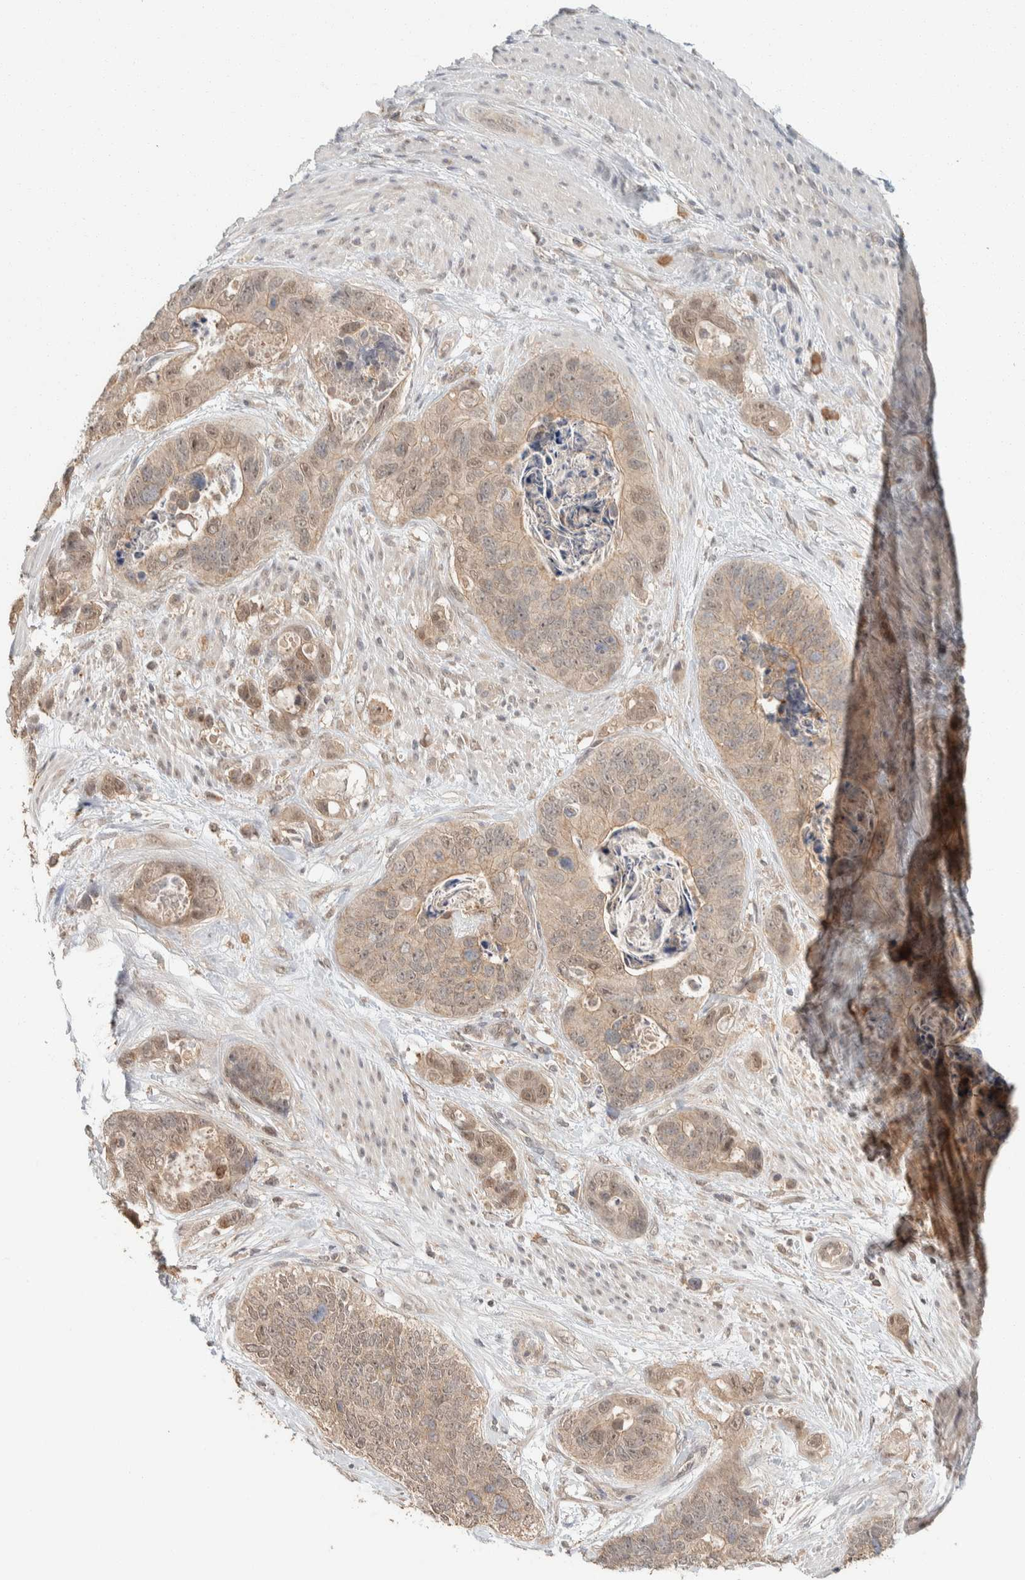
{"staining": {"intensity": "weak", "quantity": ">75%", "location": "cytoplasmic/membranous,nuclear"}, "tissue": "stomach cancer", "cell_type": "Tumor cells", "image_type": "cancer", "snomed": [{"axis": "morphology", "description": "Normal tissue, NOS"}, {"axis": "morphology", "description": "Adenocarcinoma, NOS"}, {"axis": "topography", "description": "Stomach"}], "caption": "Stomach cancer tissue demonstrates weak cytoplasmic/membranous and nuclear staining in approximately >75% of tumor cells", "gene": "ZNF567", "patient": {"sex": "female", "age": 89}}